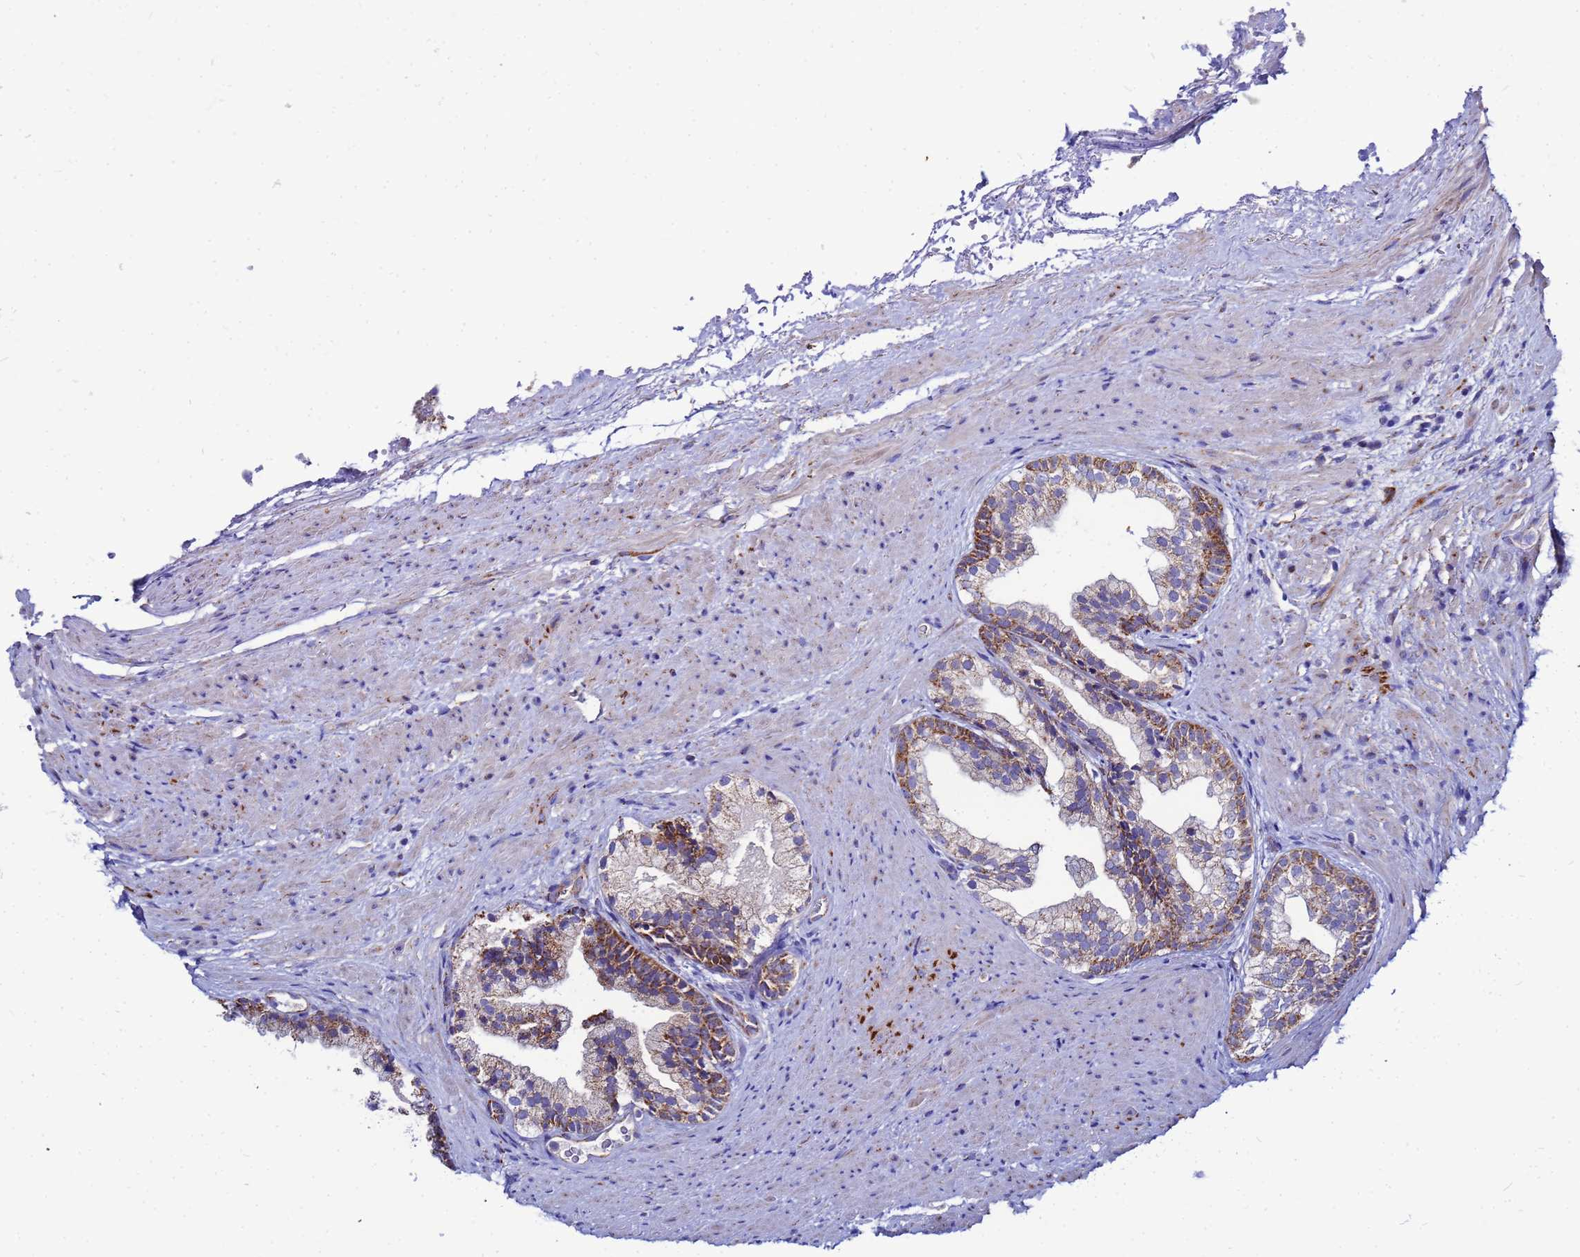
{"staining": {"intensity": "moderate", "quantity": "<25%", "location": "cytoplasmic/membranous"}, "tissue": "prostate", "cell_type": "Glandular cells", "image_type": "normal", "snomed": [{"axis": "morphology", "description": "Normal tissue, NOS"}, {"axis": "topography", "description": "Prostate"}], "caption": "Immunohistochemical staining of unremarkable human prostate reveals moderate cytoplasmic/membranous protein expression in about <25% of glandular cells.", "gene": "FAHD2A", "patient": {"sex": "male", "age": 76}}